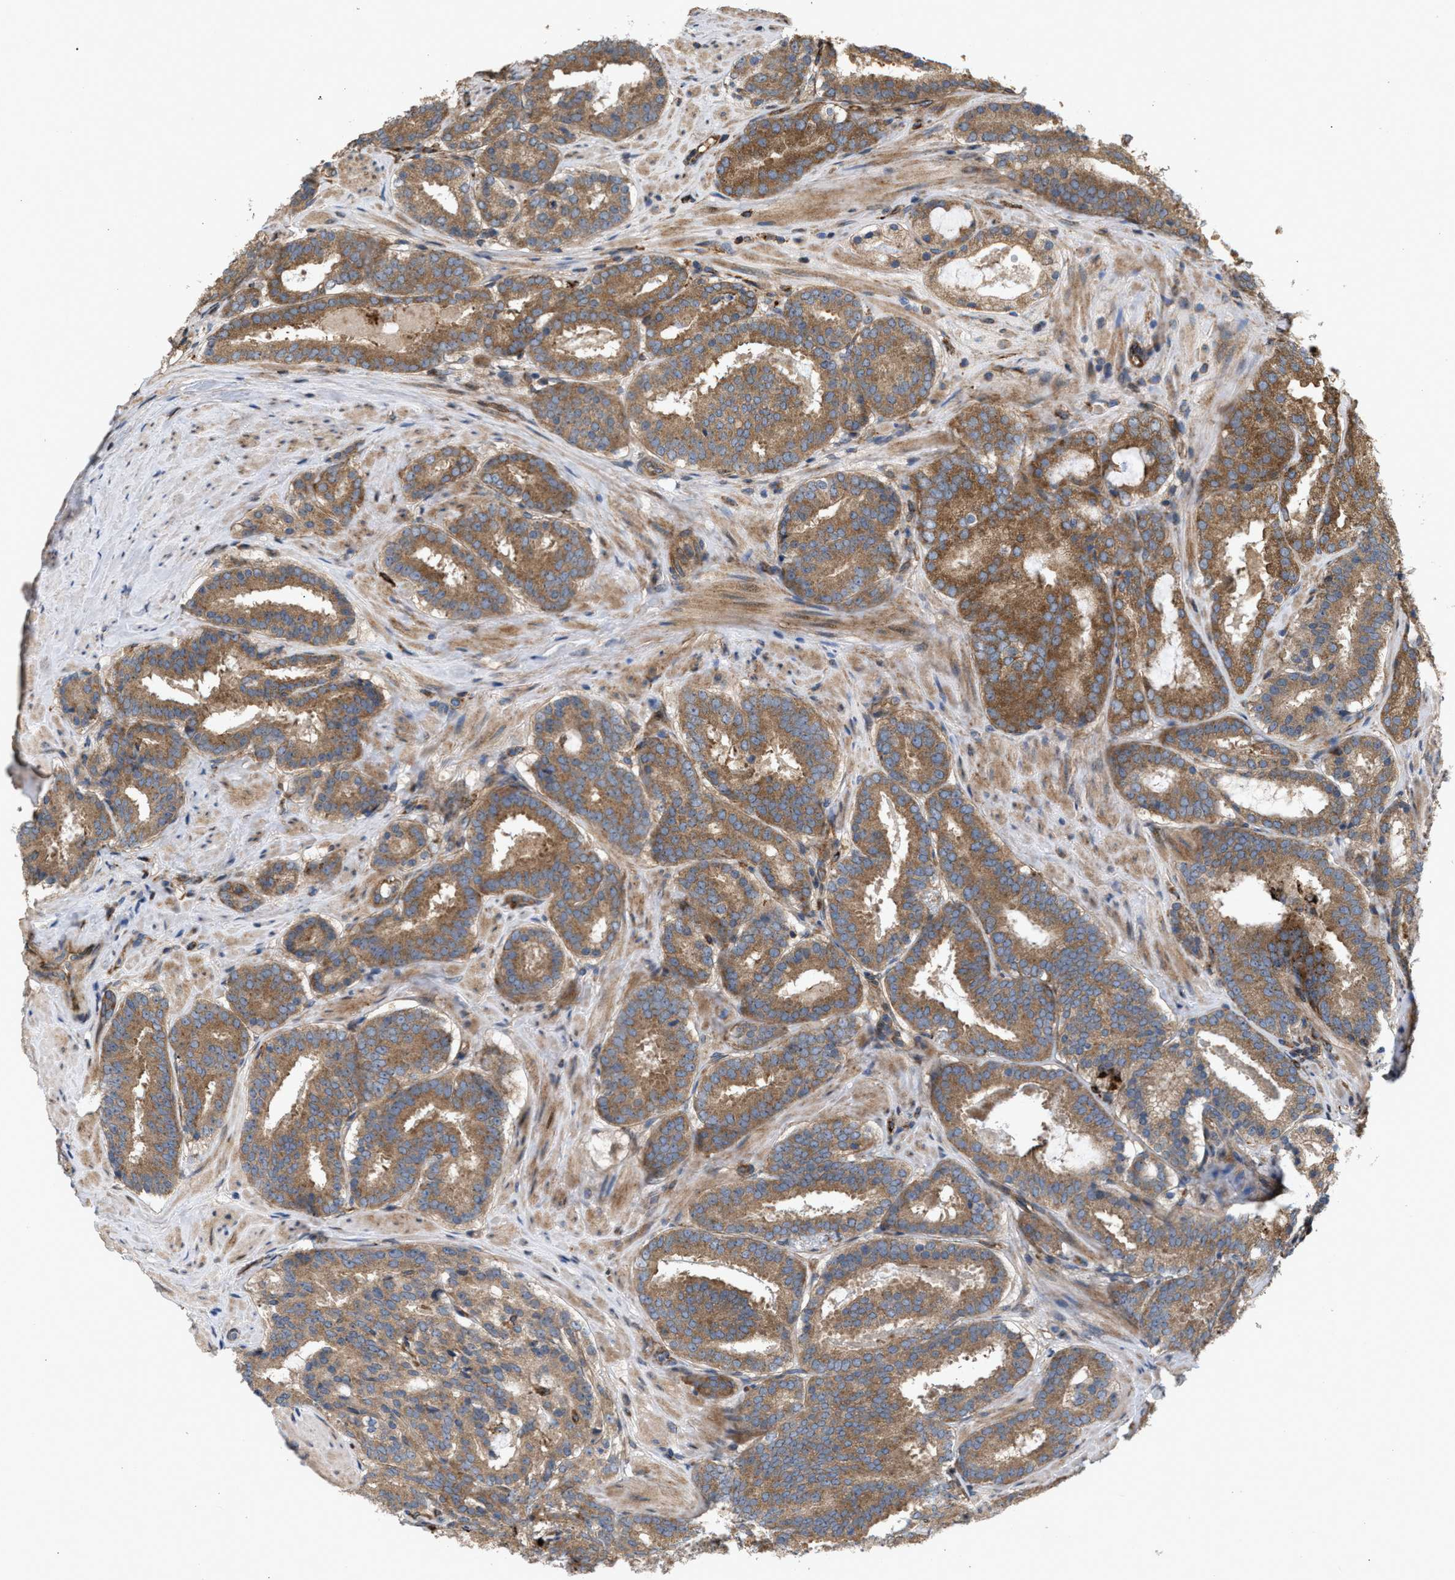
{"staining": {"intensity": "moderate", "quantity": ">75%", "location": "cytoplasmic/membranous"}, "tissue": "prostate cancer", "cell_type": "Tumor cells", "image_type": "cancer", "snomed": [{"axis": "morphology", "description": "Adenocarcinoma, Low grade"}, {"axis": "topography", "description": "Prostate"}], "caption": "An image of human adenocarcinoma (low-grade) (prostate) stained for a protein exhibits moderate cytoplasmic/membranous brown staining in tumor cells.", "gene": "GCC1", "patient": {"sex": "male", "age": 69}}